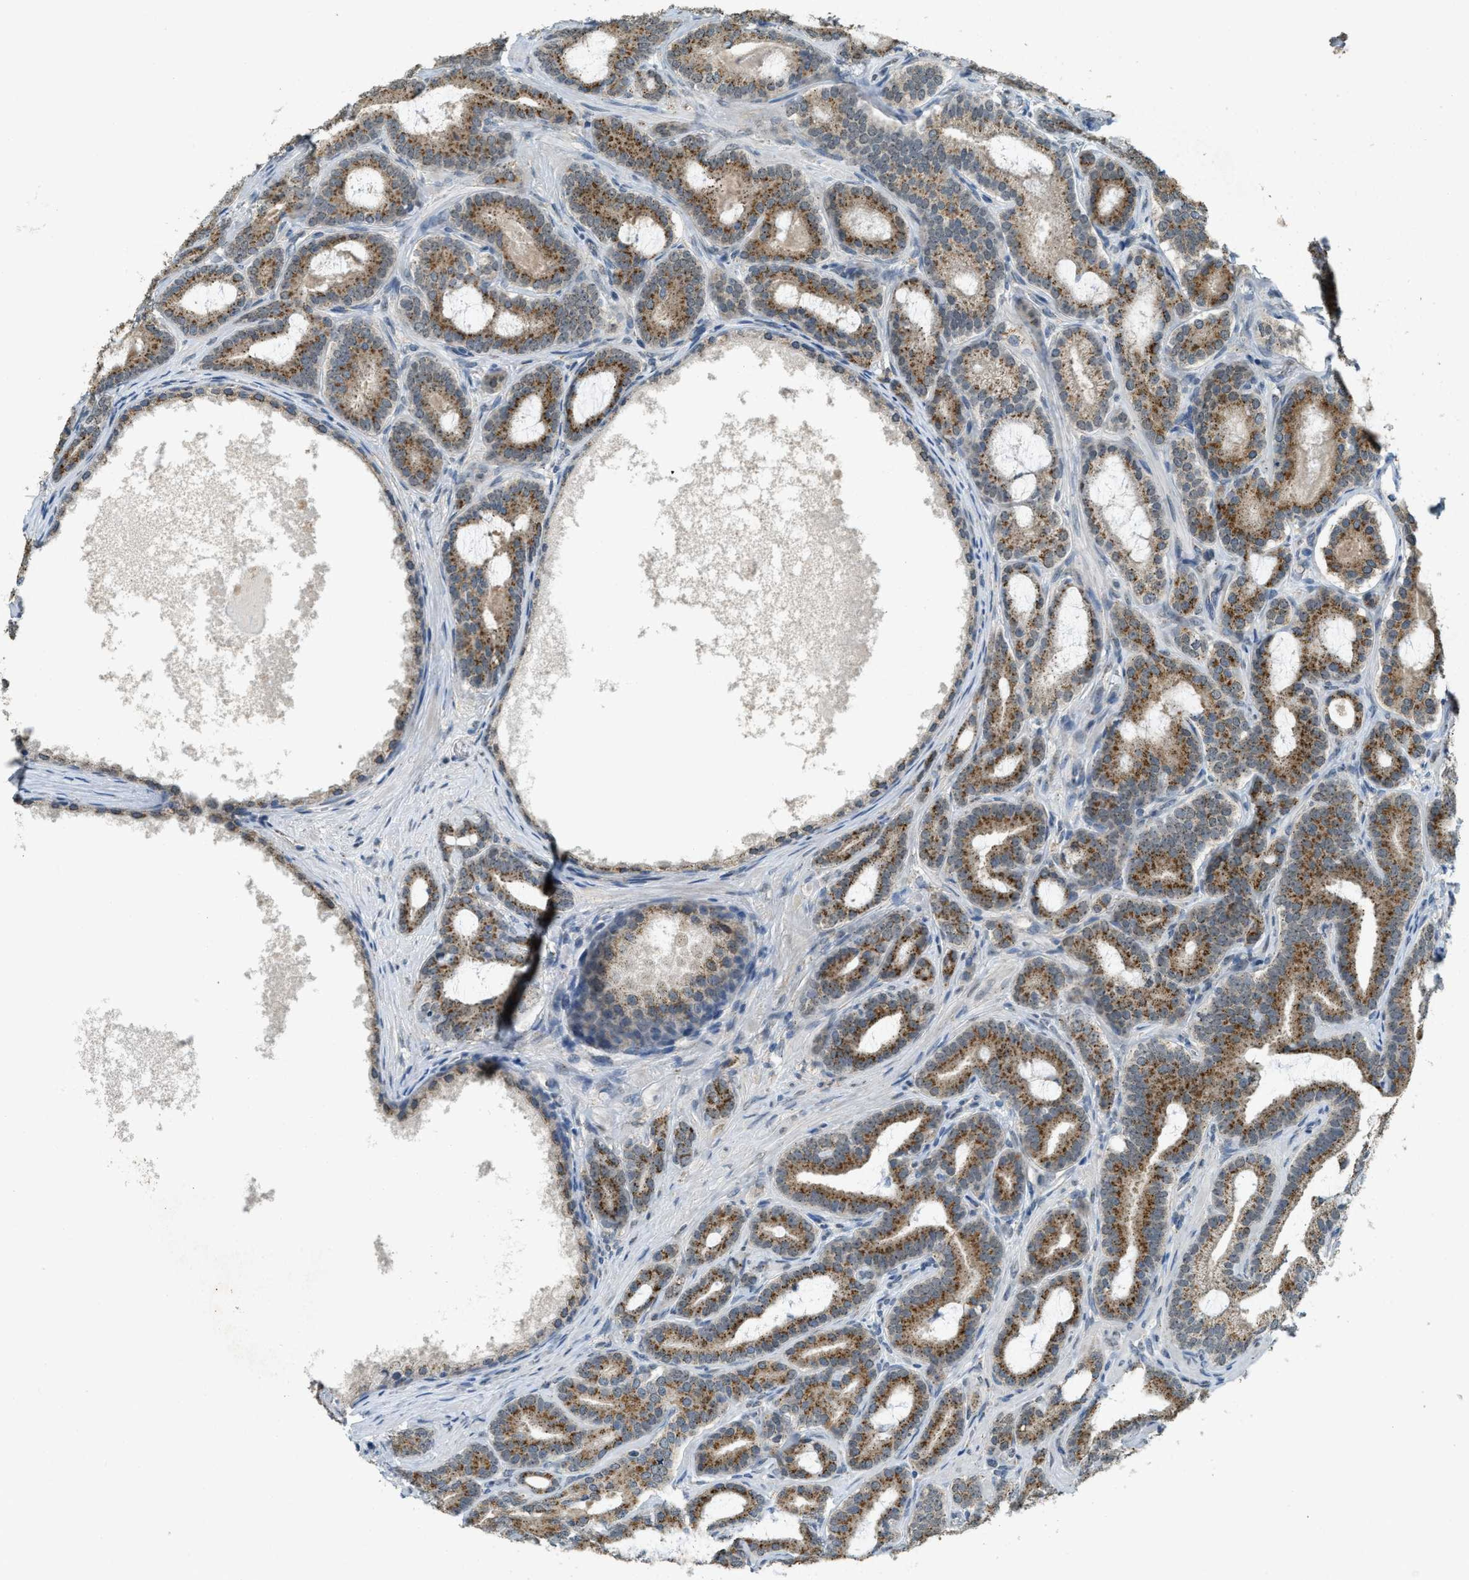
{"staining": {"intensity": "moderate", "quantity": ">75%", "location": "cytoplasmic/membranous"}, "tissue": "prostate cancer", "cell_type": "Tumor cells", "image_type": "cancer", "snomed": [{"axis": "morphology", "description": "Adenocarcinoma, High grade"}, {"axis": "topography", "description": "Prostate"}], "caption": "Protein positivity by immunohistochemistry (IHC) demonstrates moderate cytoplasmic/membranous expression in approximately >75% of tumor cells in prostate cancer.", "gene": "IPO7", "patient": {"sex": "male", "age": 60}}